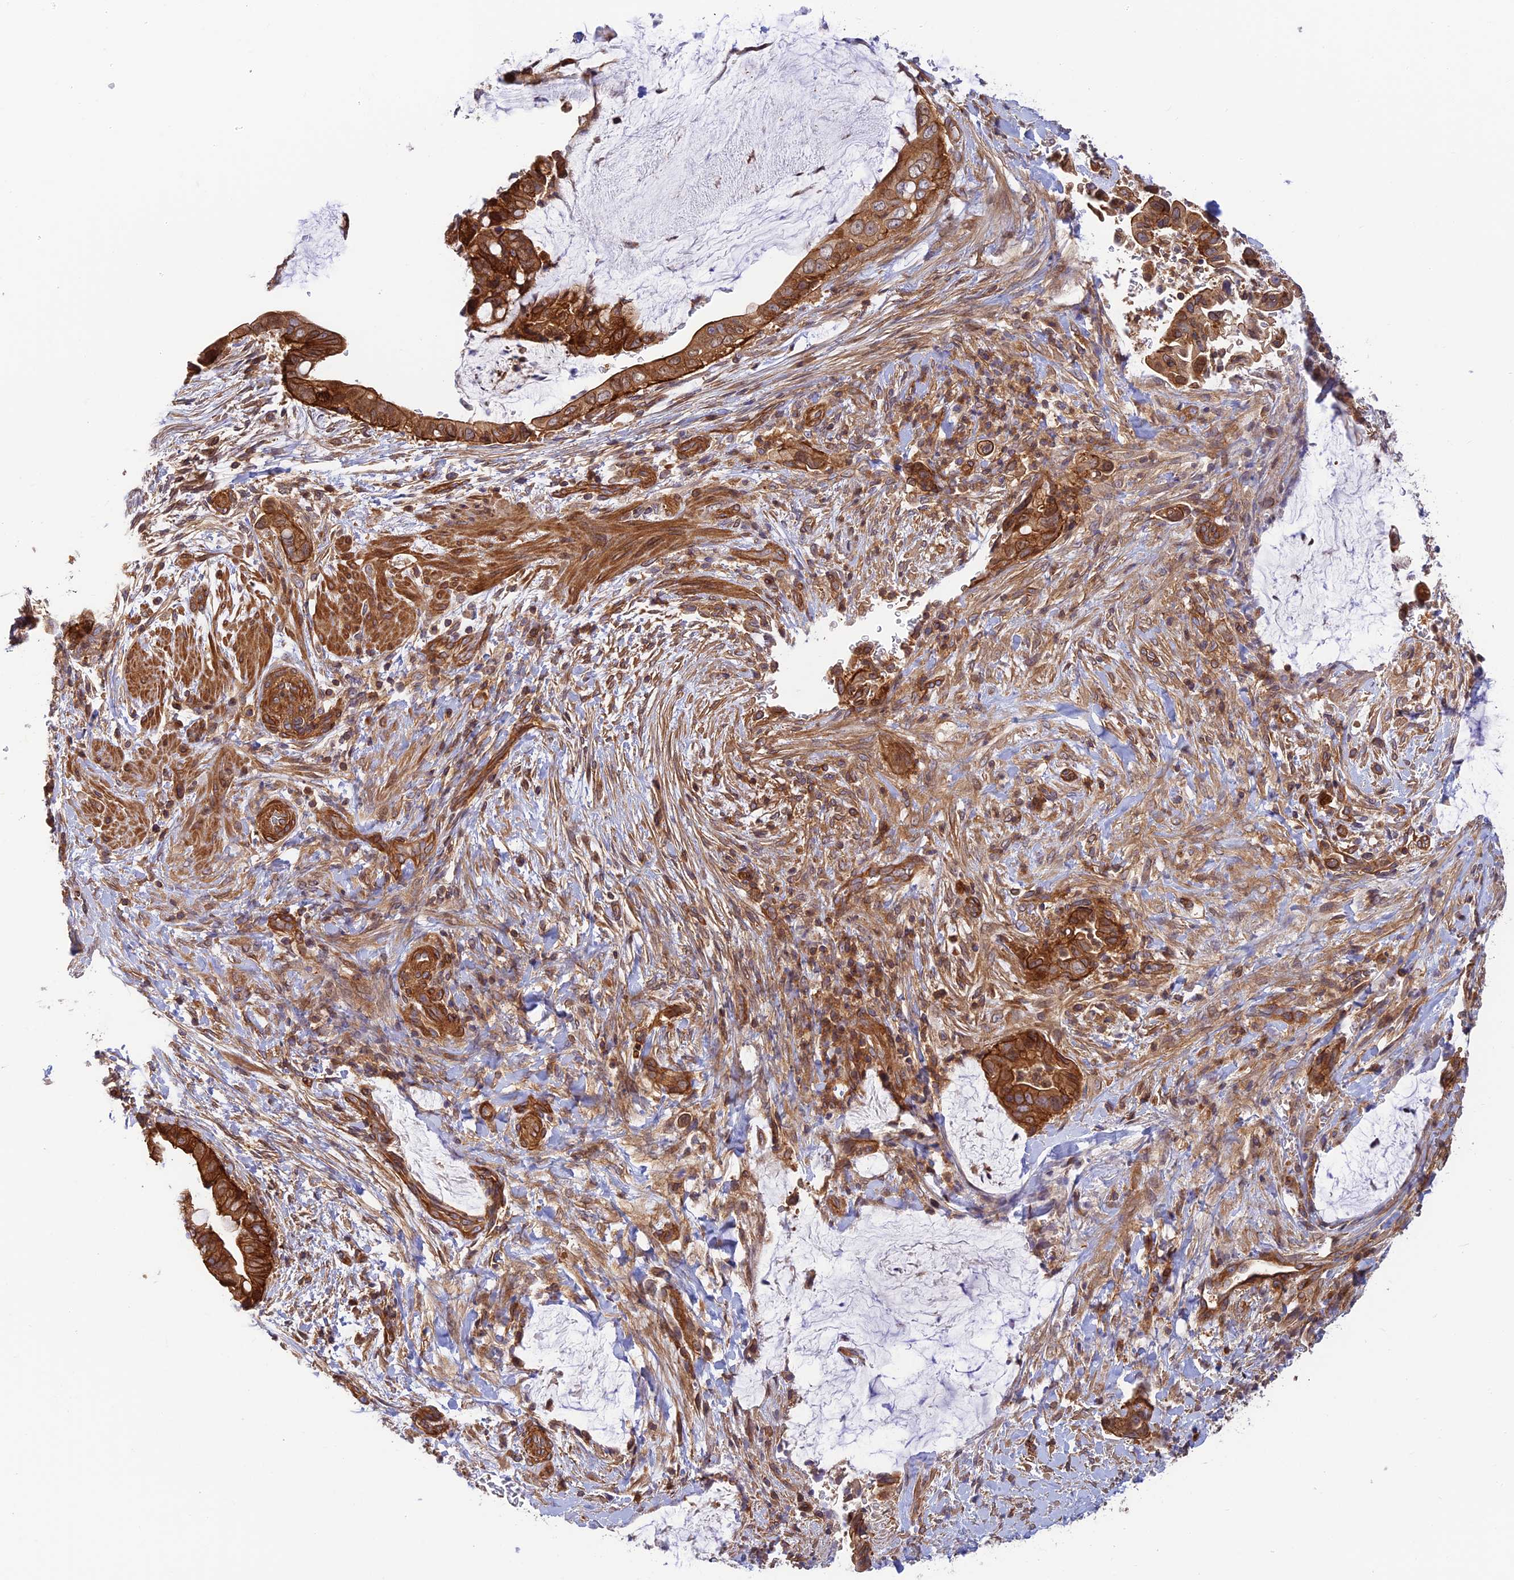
{"staining": {"intensity": "strong", "quantity": ">75%", "location": "cytoplasmic/membranous"}, "tissue": "pancreatic cancer", "cell_type": "Tumor cells", "image_type": "cancer", "snomed": [{"axis": "morphology", "description": "Adenocarcinoma, NOS"}, {"axis": "topography", "description": "Pancreas"}], "caption": "Immunohistochemical staining of human adenocarcinoma (pancreatic) shows high levels of strong cytoplasmic/membranous protein staining in approximately >75% of tumor cells.", "gene": "PPP1R12C", "patient": {"sex": "male", "age": 75}}